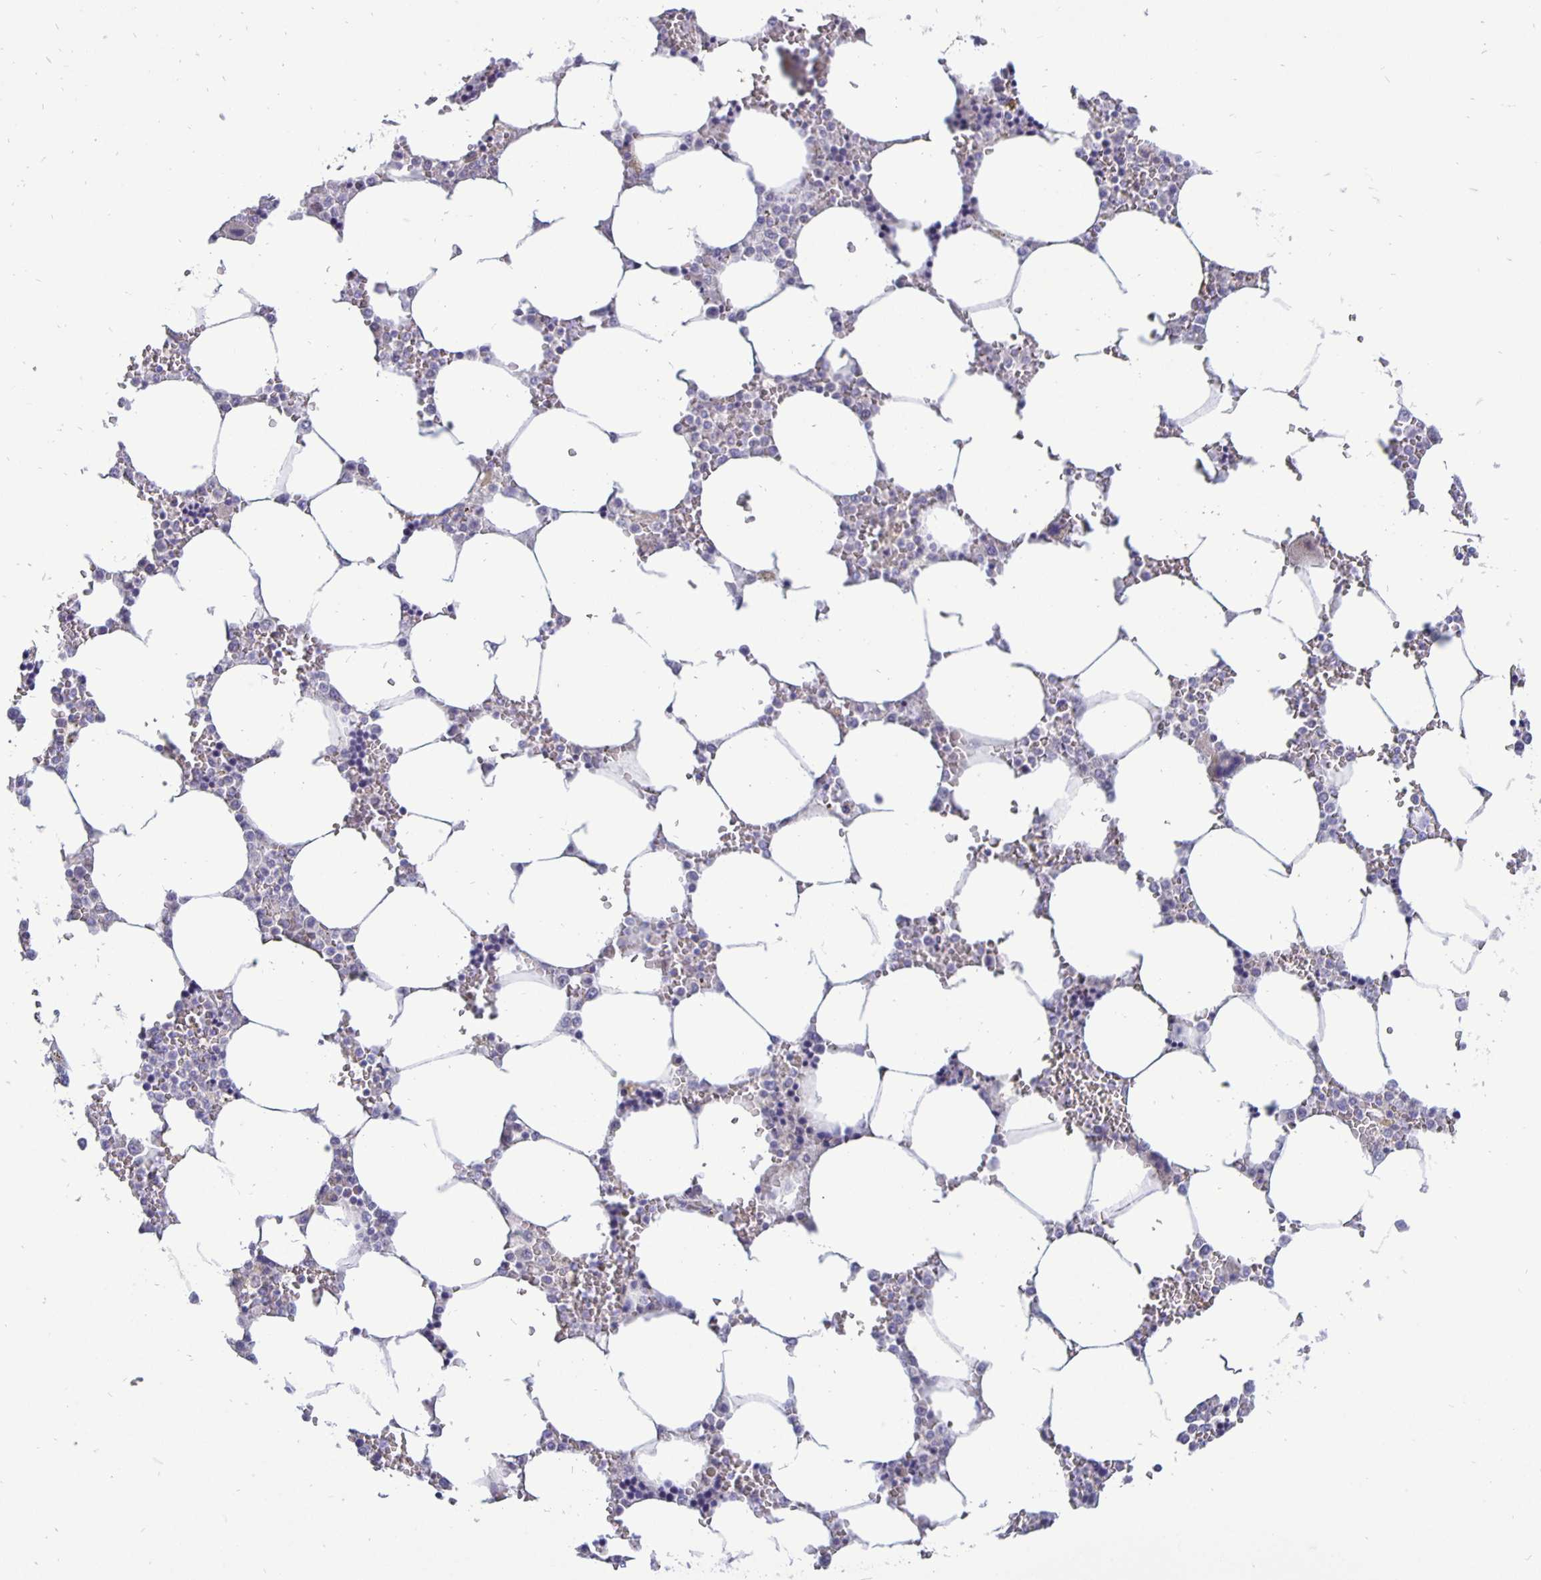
{"staining": {"intensity": "negative", "quantity": "none", "location": "none"}, "tissue": "bone marrow", "cell_type": "Hematopoietic cells", "image_type": "normal", "snomed": [{"axis": "morphology", "description": "Normal tissue, NOS"}, {"axis": "topography", "description": "Bone marrow"}], "caption": "IHC micrograph of unremarkable human bone marrow stained for a protein (brown), which reveals no positivity in hematopoietic cells. Brightfield microscopy of IHC stained with DAB (brown) and hematoxylin (blue), captured at high magnification.", "gene": "ERBB2", "patient": {"sex": "male", "age": 64}}